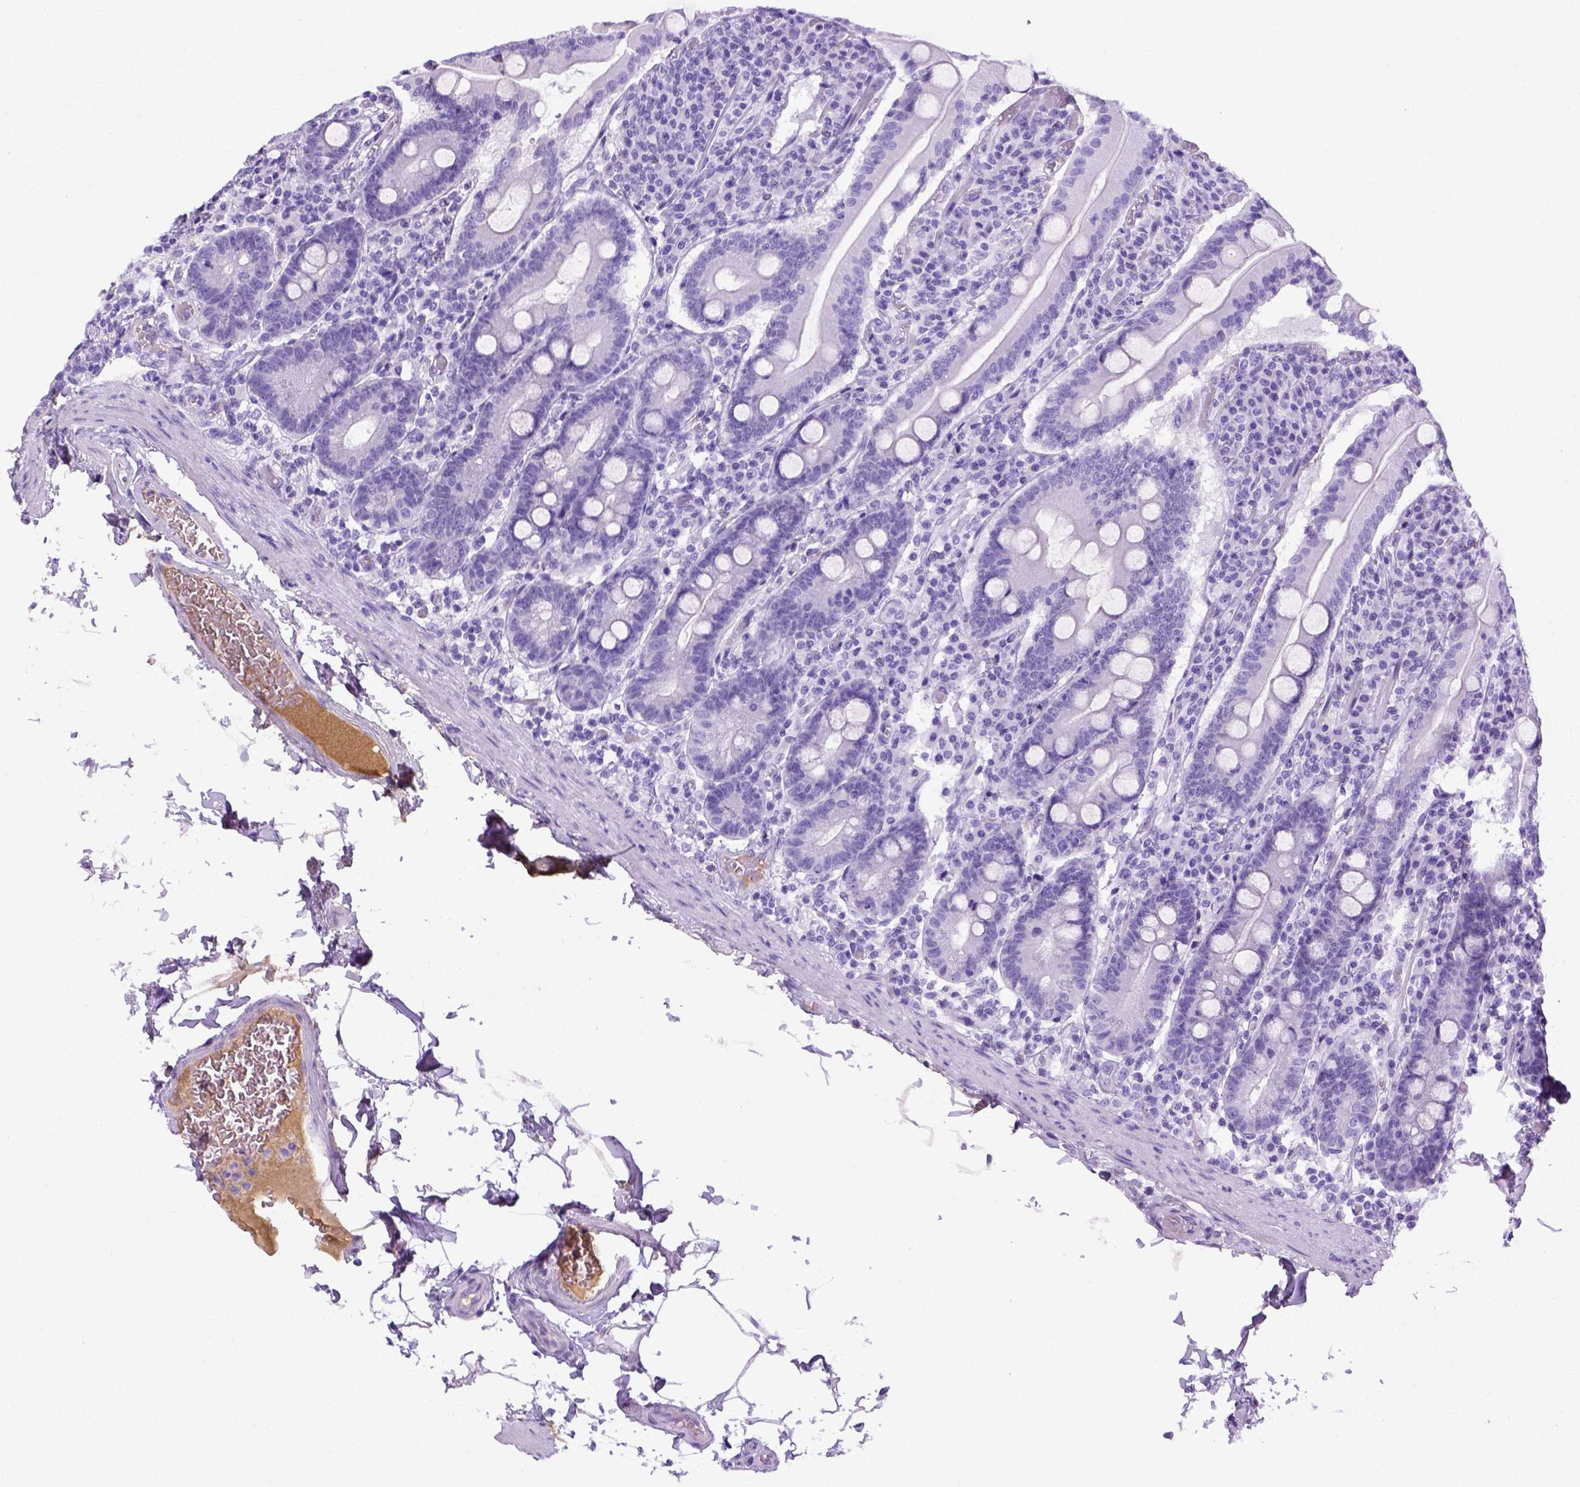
{"staining": {"intensity": "negative", "quantity": "none", "location": "none"}, "tissue": "small intestine", "cell_type": "Glandular cells", "image_type": "normal", "snomed": [{"axis": "morphology", "description": "Normal tissue, NOS"}, {"axis": "topography", "description": "Small intestine"}], "caption": "Photomicrograph shows no significant protein positivity in glandular cells of benign small intestine. (DAB immunohistochemistry (IHC) visualized using brightfield microscopy, high magnification).", "gene": "ITIH4", "patient": {"sex": "male", "age": 37}}